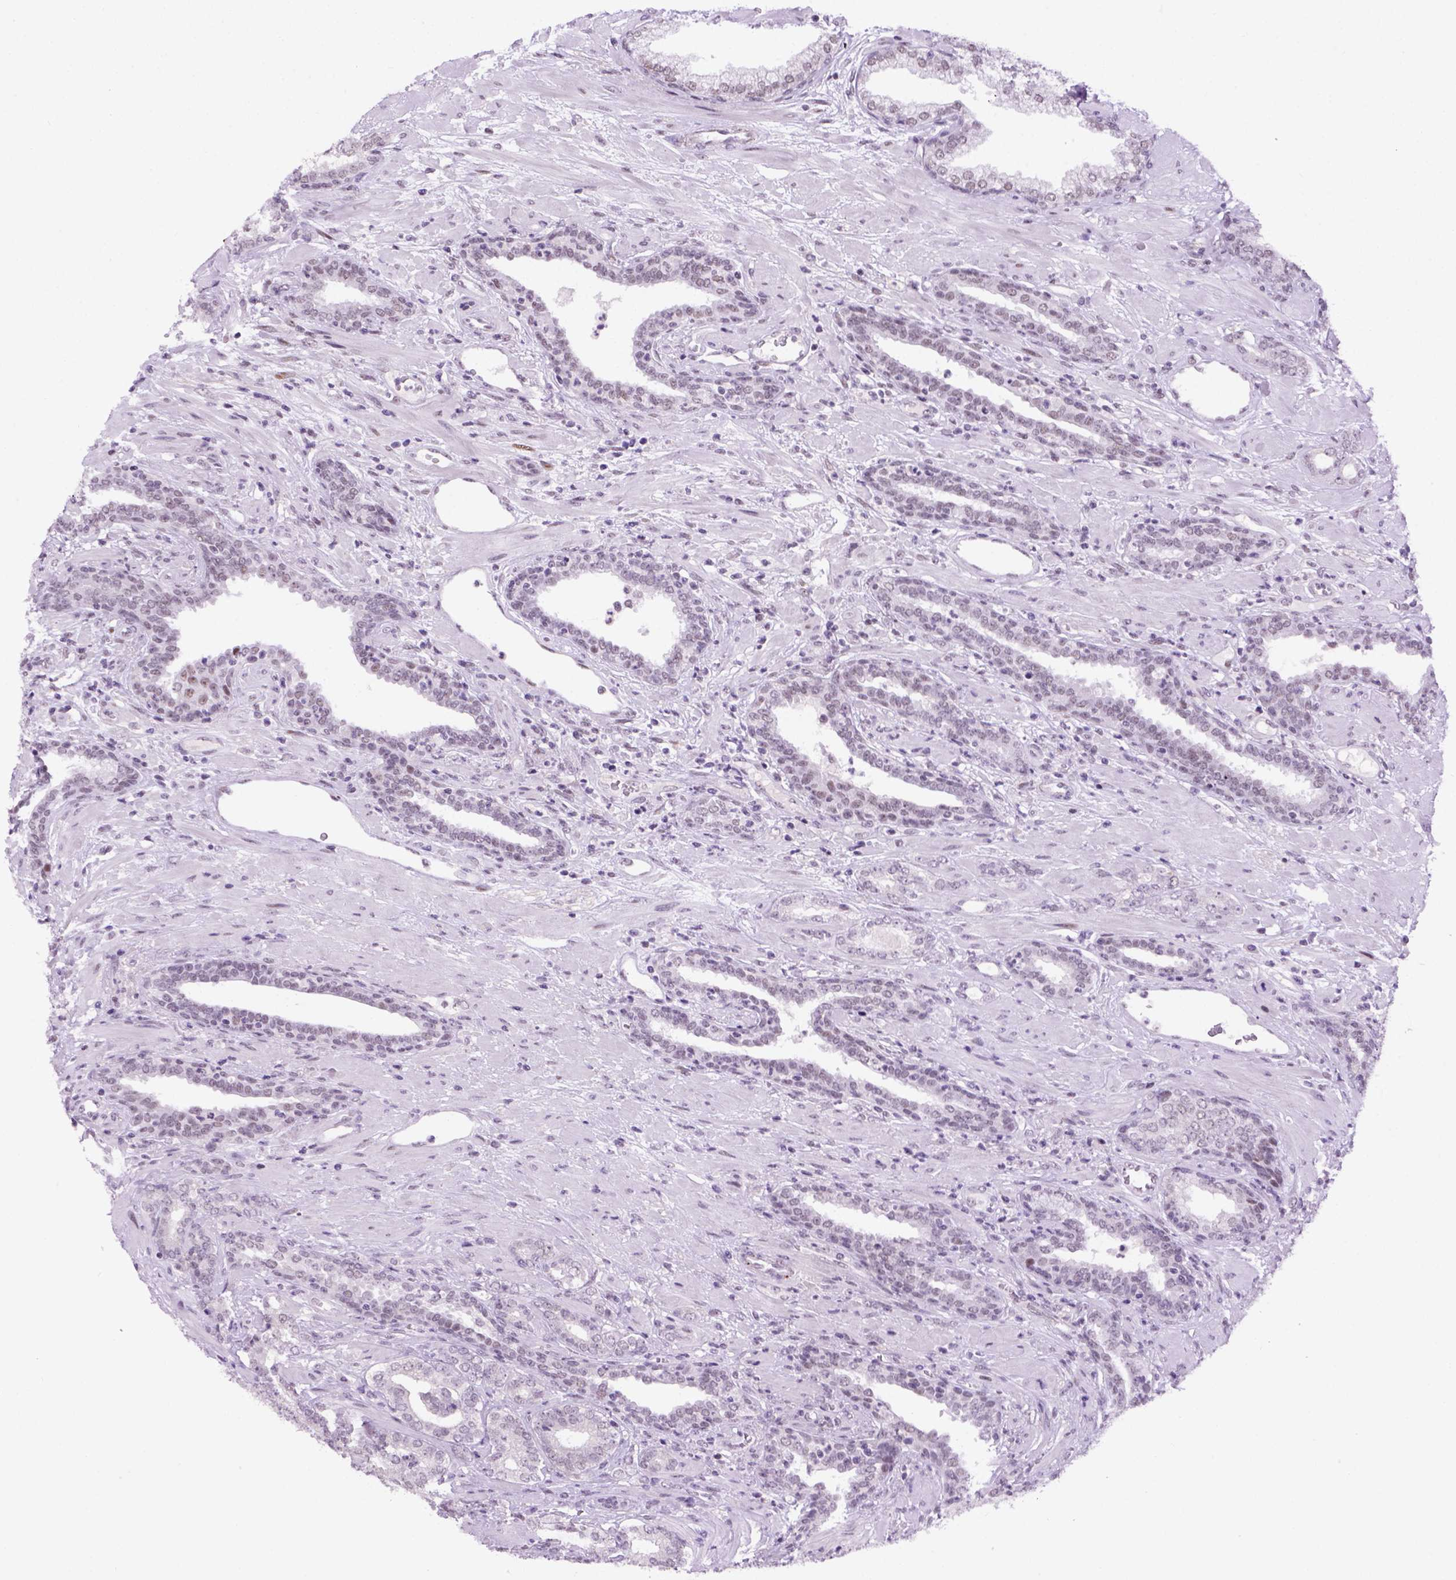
{"staining": {"intensity": "weak", "quantity": "<25%", "location": "nuclear"}, "tissue": "prostate cancer", "cell_type": "Tumor cells", "image_type": "cancer", "snomed": [{"axis": "morphology", "description": "Adenocarcinoma, Low grade"}, {"axis": "topography", "description": "Prostate"}], "caption": "Immunohistochemical staining of human prostate cancer (low-grade adenocarcinoma) shows no significant expression in tumor cells.", "gene": "TBPL1", "patient": {"sex": "male", "age": 61}}